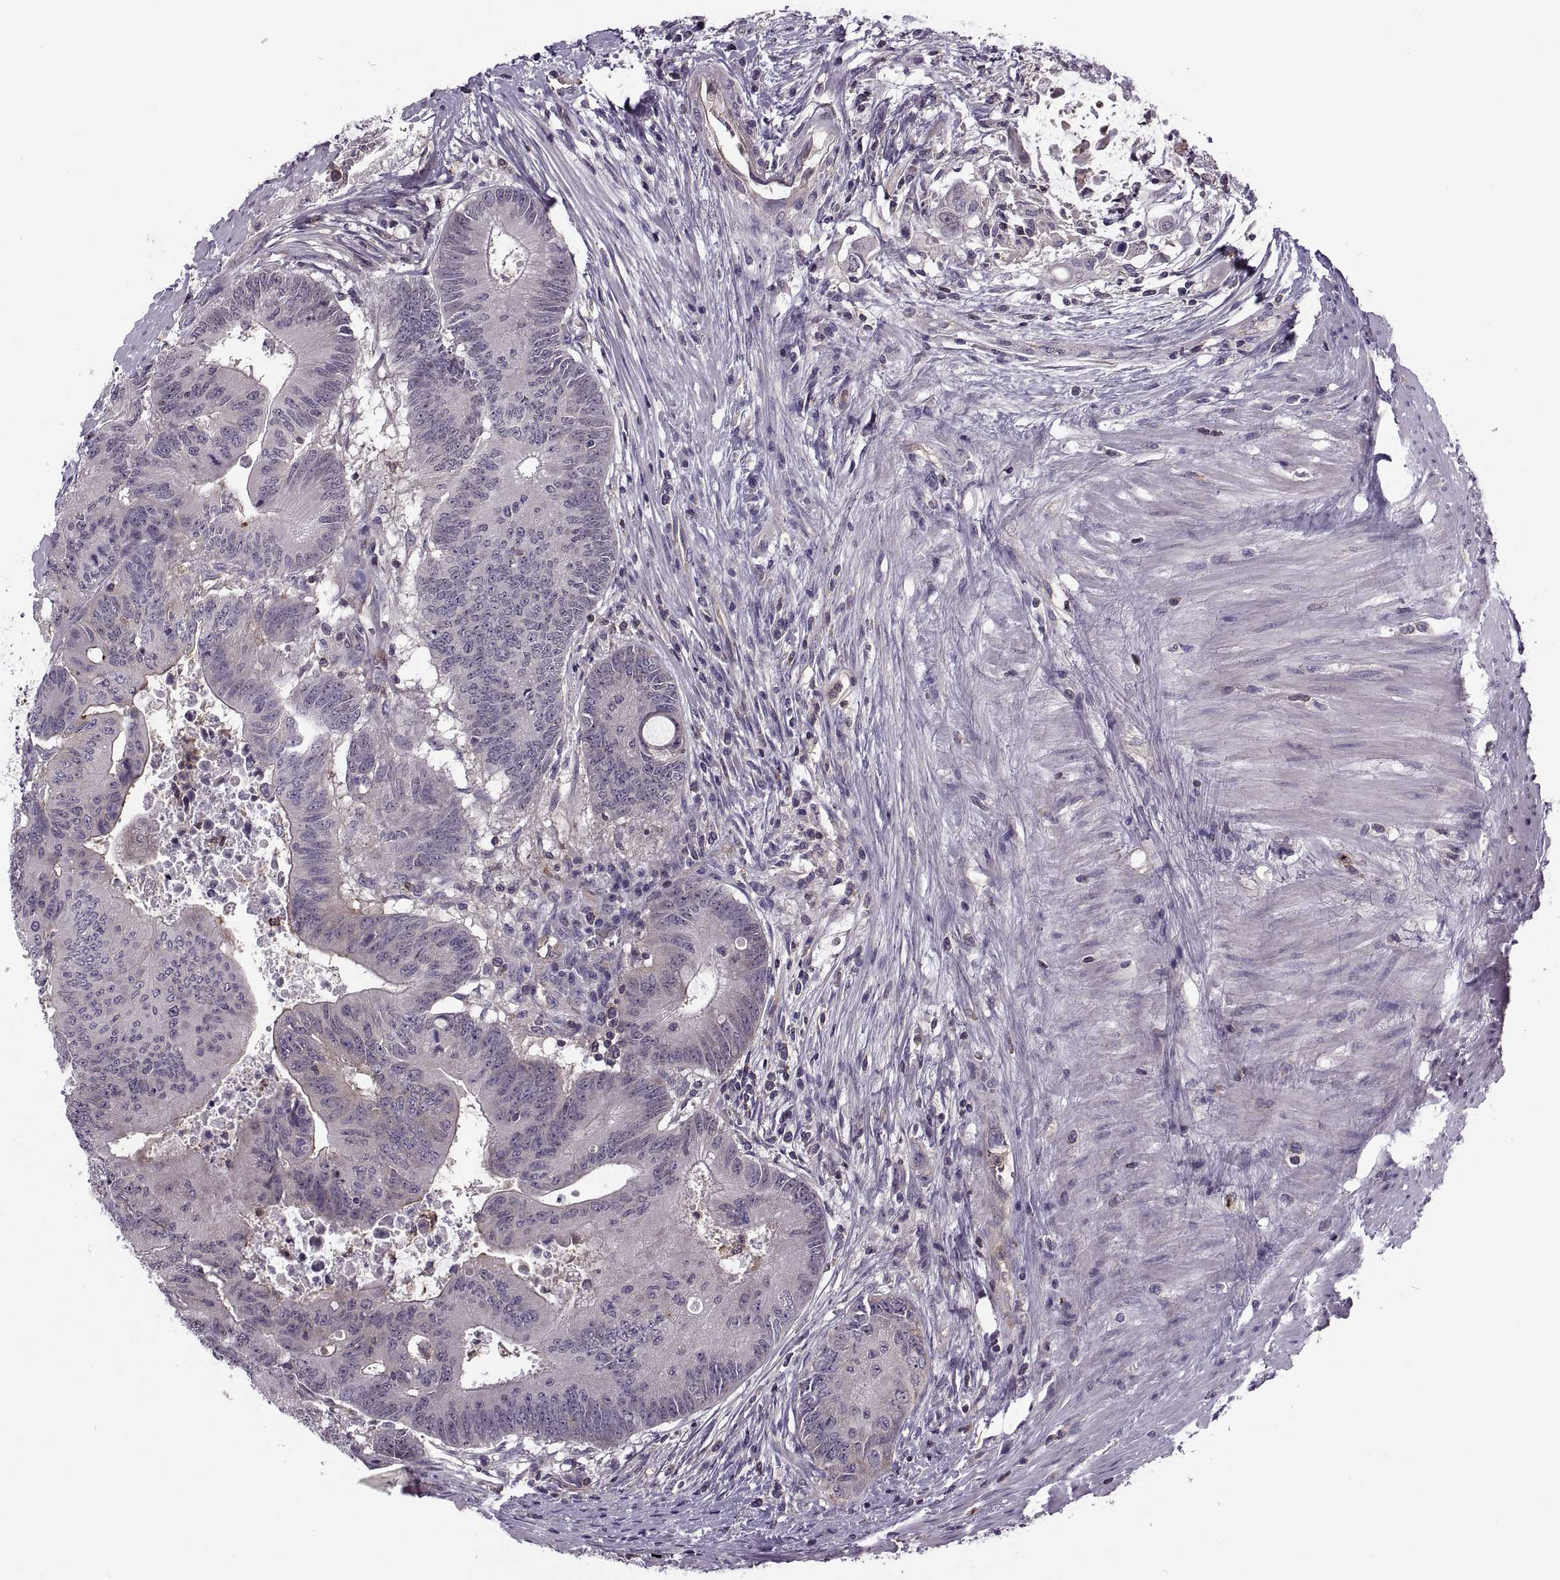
{"staining": {"intensity": "negative", "quantity": "none", "location": "none"}, "tissue": "colorectal cancer", "cell_type": "Tumor cells", "image_type": "cancer", "snomed": [{"axis": "morphology", "description": "Adenocarcinoma, NOS"}, {"axis": "topography", "description": "Rectum"}], "caption": "A histopathology image of human adenocarcinoma (colorectal) is negative for staining in tumor cells.", "gene": "SLC2A3", "patient": {"sex": "male", "age": 59}}